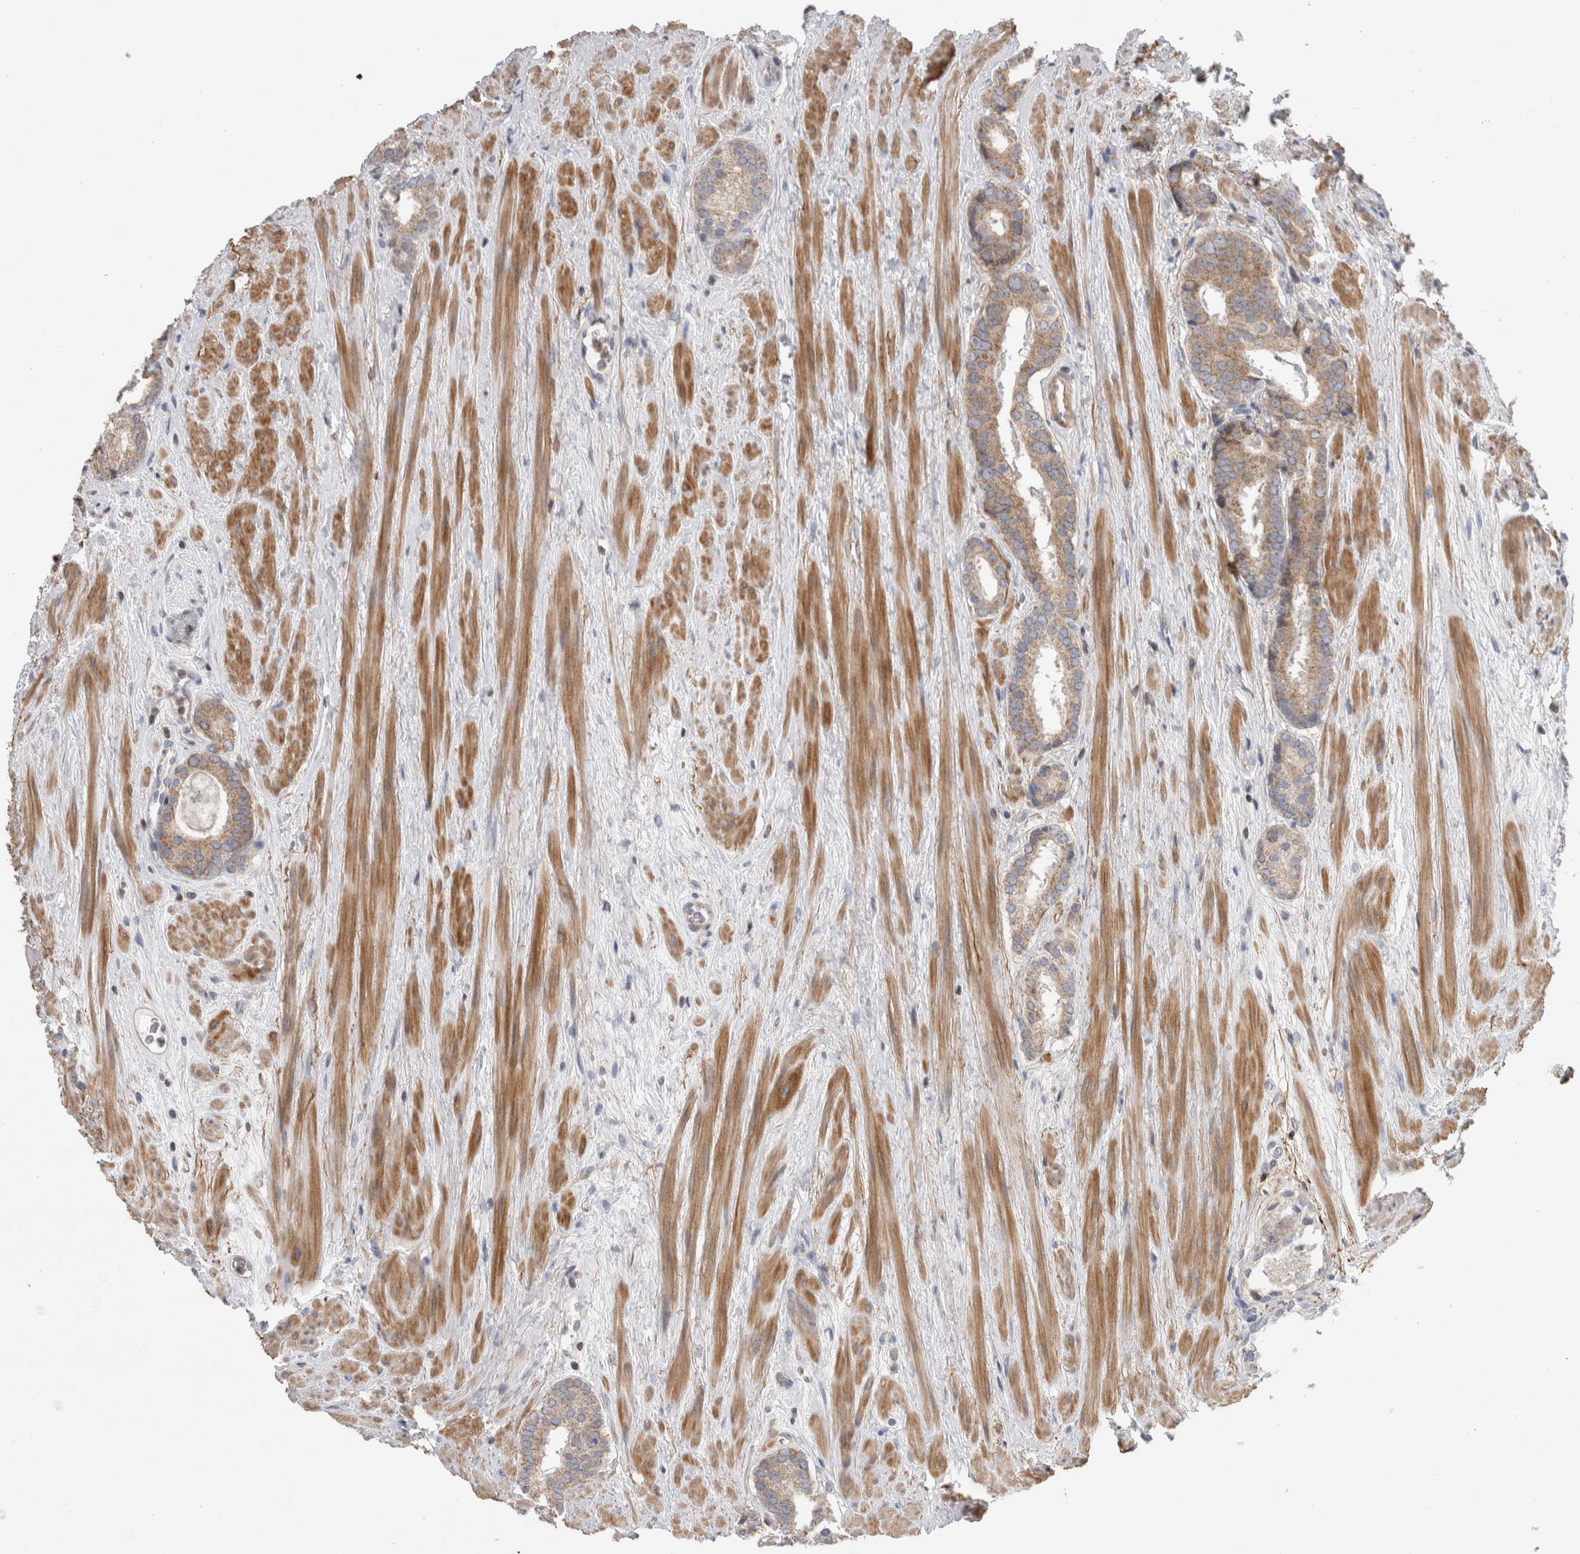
{"staining": {"intensity": "weak", "quantity": ">75%", "location": "cytoplasmic/membranous"}, "tissue": "prostate cancer", "cell_type": "Tumor cells", "image_type": "cancer", "snomed": [{"axis": "morphology", "description": "Adenocarcinoma, Low grade"}, {"axis": "topography", "description": "Prostate"}], "caption": "A brown stain highlights weak cytoplasmic/membranous positivity of a protein in human adenocarcinoma (low-grade) (prostate) tumor cells.", "gene": "DARS2", "patient": {"sex": "male", "age": 69}}